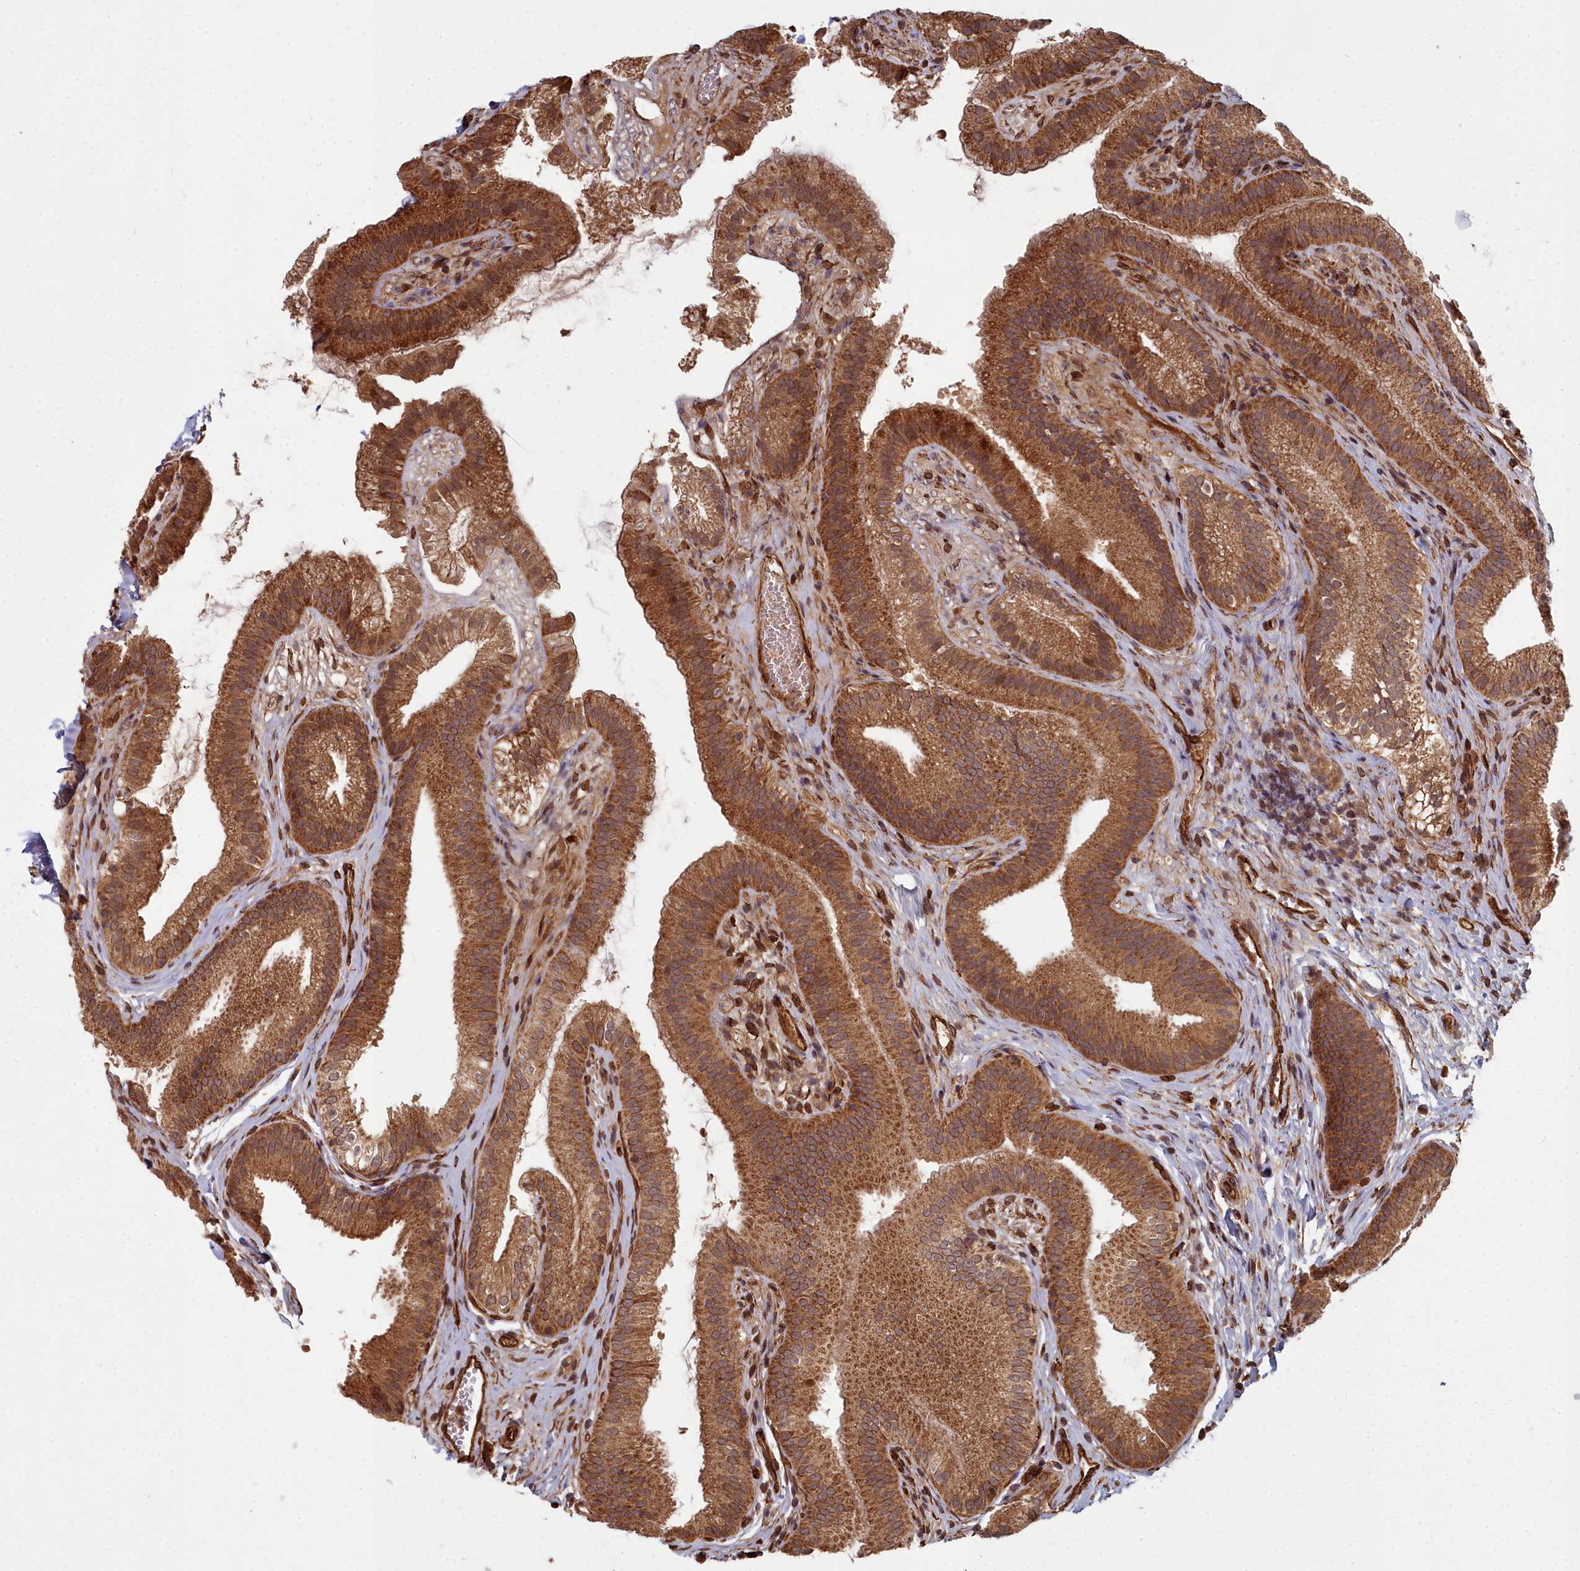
{"staining": {"intensity": "strong", "quantity": ">75%", "location": "cytoplasmic/membranous,nuclear"}, "tissue": "gallbladder", "cell_type": "Glandular cells", "image_type": "normal", "snomed": [{"axis": "morphology", "description": "Normal tissue, NOS"}, {"axis": "topography", "description": "Gallbladder"}], "caption": "Gallbladder stained with DAB immunohistochemistry exhibits high levels of strong cytoplasmic/membranous,nuclear positivity in about >75% of glandular cells.", "gene": "TSPYL4", "patient": {"sex": "female", "age": 54}}